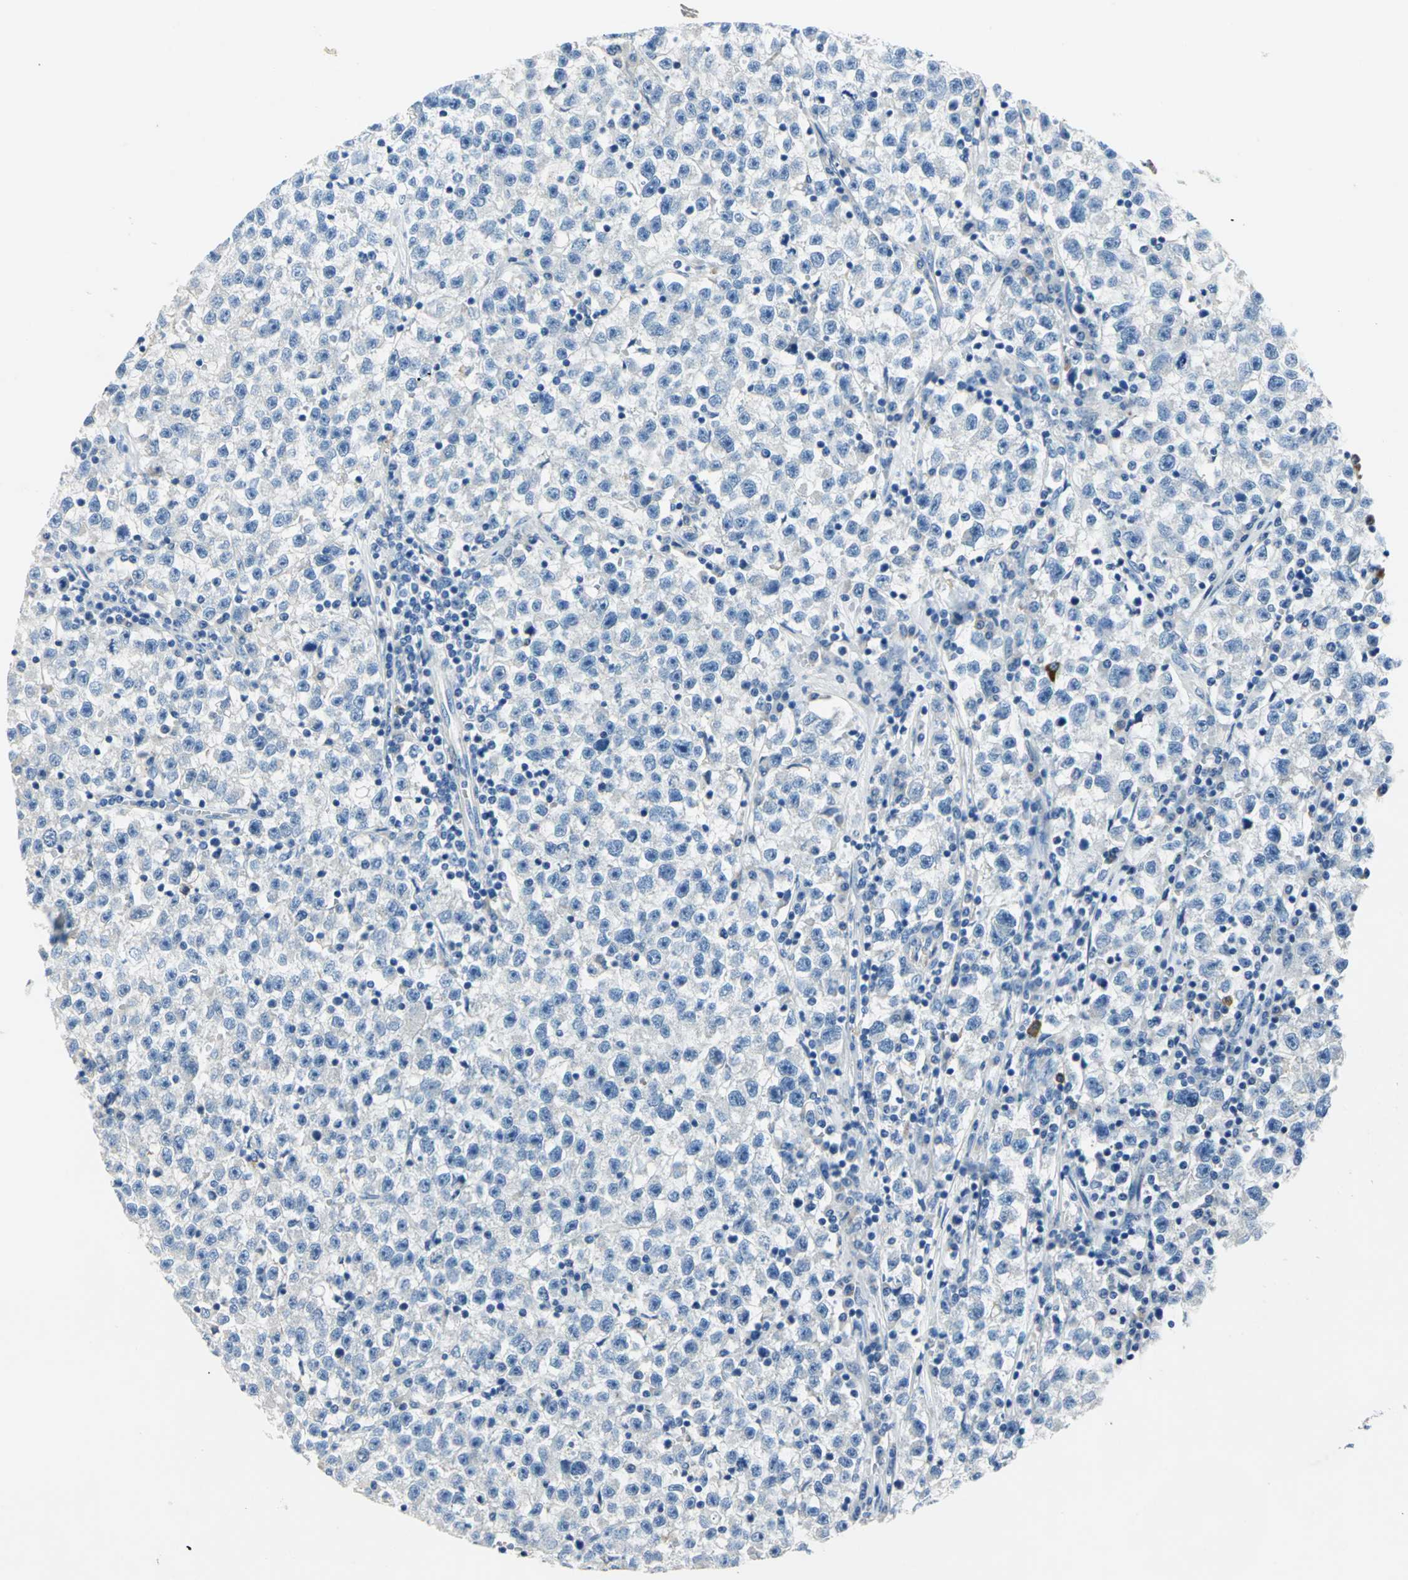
{"staining": {"intensity": "negative", "quantity": "none", "location": "none"}, "tissue": "testis cancer", "cell_type": "Tumor cells", "image_type": "cancer", "snomed": [{"axis": "morphology", "description": "Seminoma, NOS"}, {"axis": "topography", "description": "Testis"}], "caption": "Testis cancer was stained to show a protein in brown. There is no significant positivity in tumor cells. The staining is performed using DAB (3,3'-diaminobenzidine) brown chromogen with nuclei counter-stained in using hematoxylin.", "gene": "TRIM25", "patient": {"sex": "male", "age": 22}}